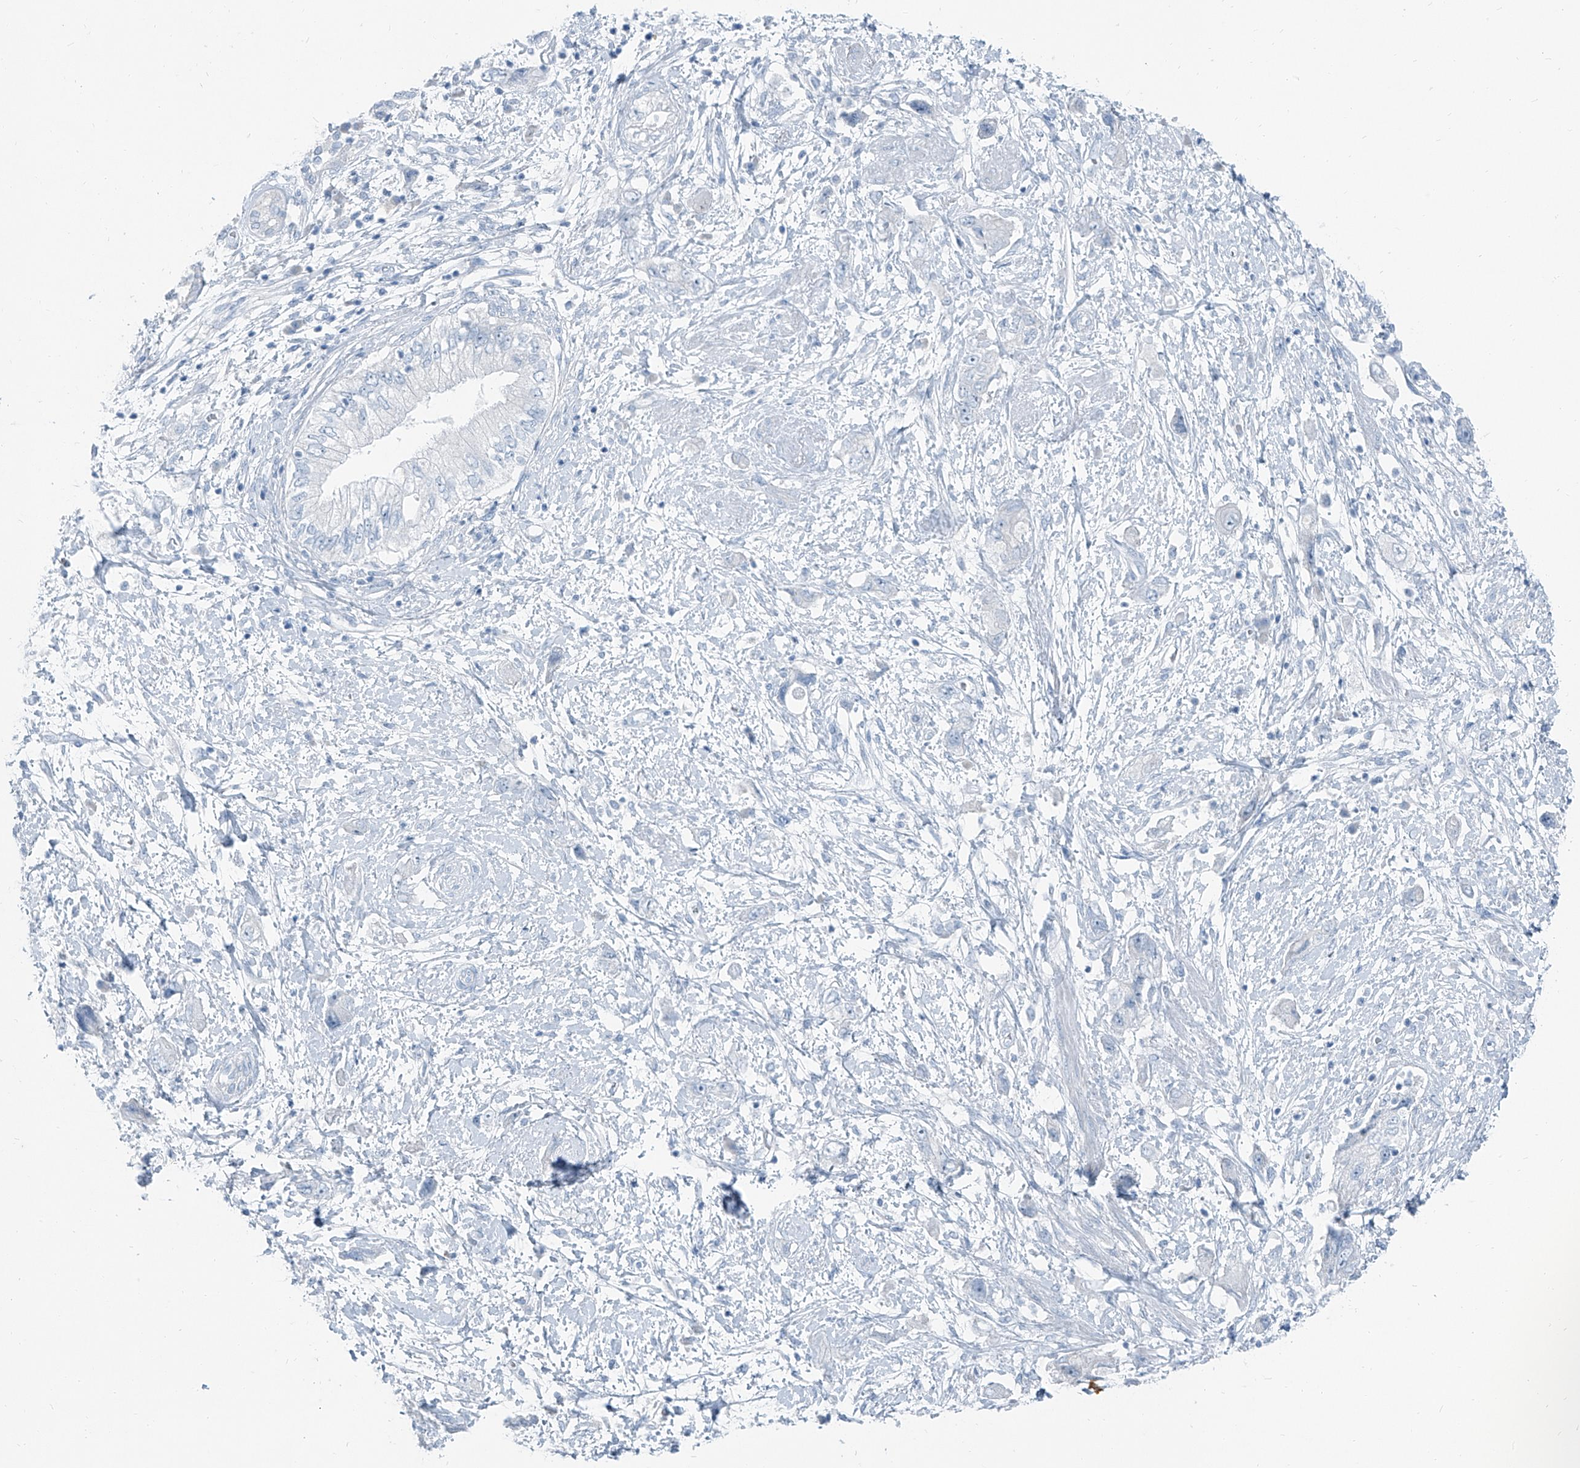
{"staining": {"intensity": "negative", "quantity": "none", "location": "none"}, "tissue": "pancreatic cancer", "cell_type": "Tumor cells", "image_type": "cancer", "snomed": [{"axis": "morphology", "description": "Adenocarcinoma, NOS"}, {"axis": "topography", "description": "Pancreas"}], "caption": "Human pancreatic cancer stained for a protein using IHC exhibits no positivity in tumor cells.", "gene": "RGN", "patient": {"sex": "female", "age": 73}}